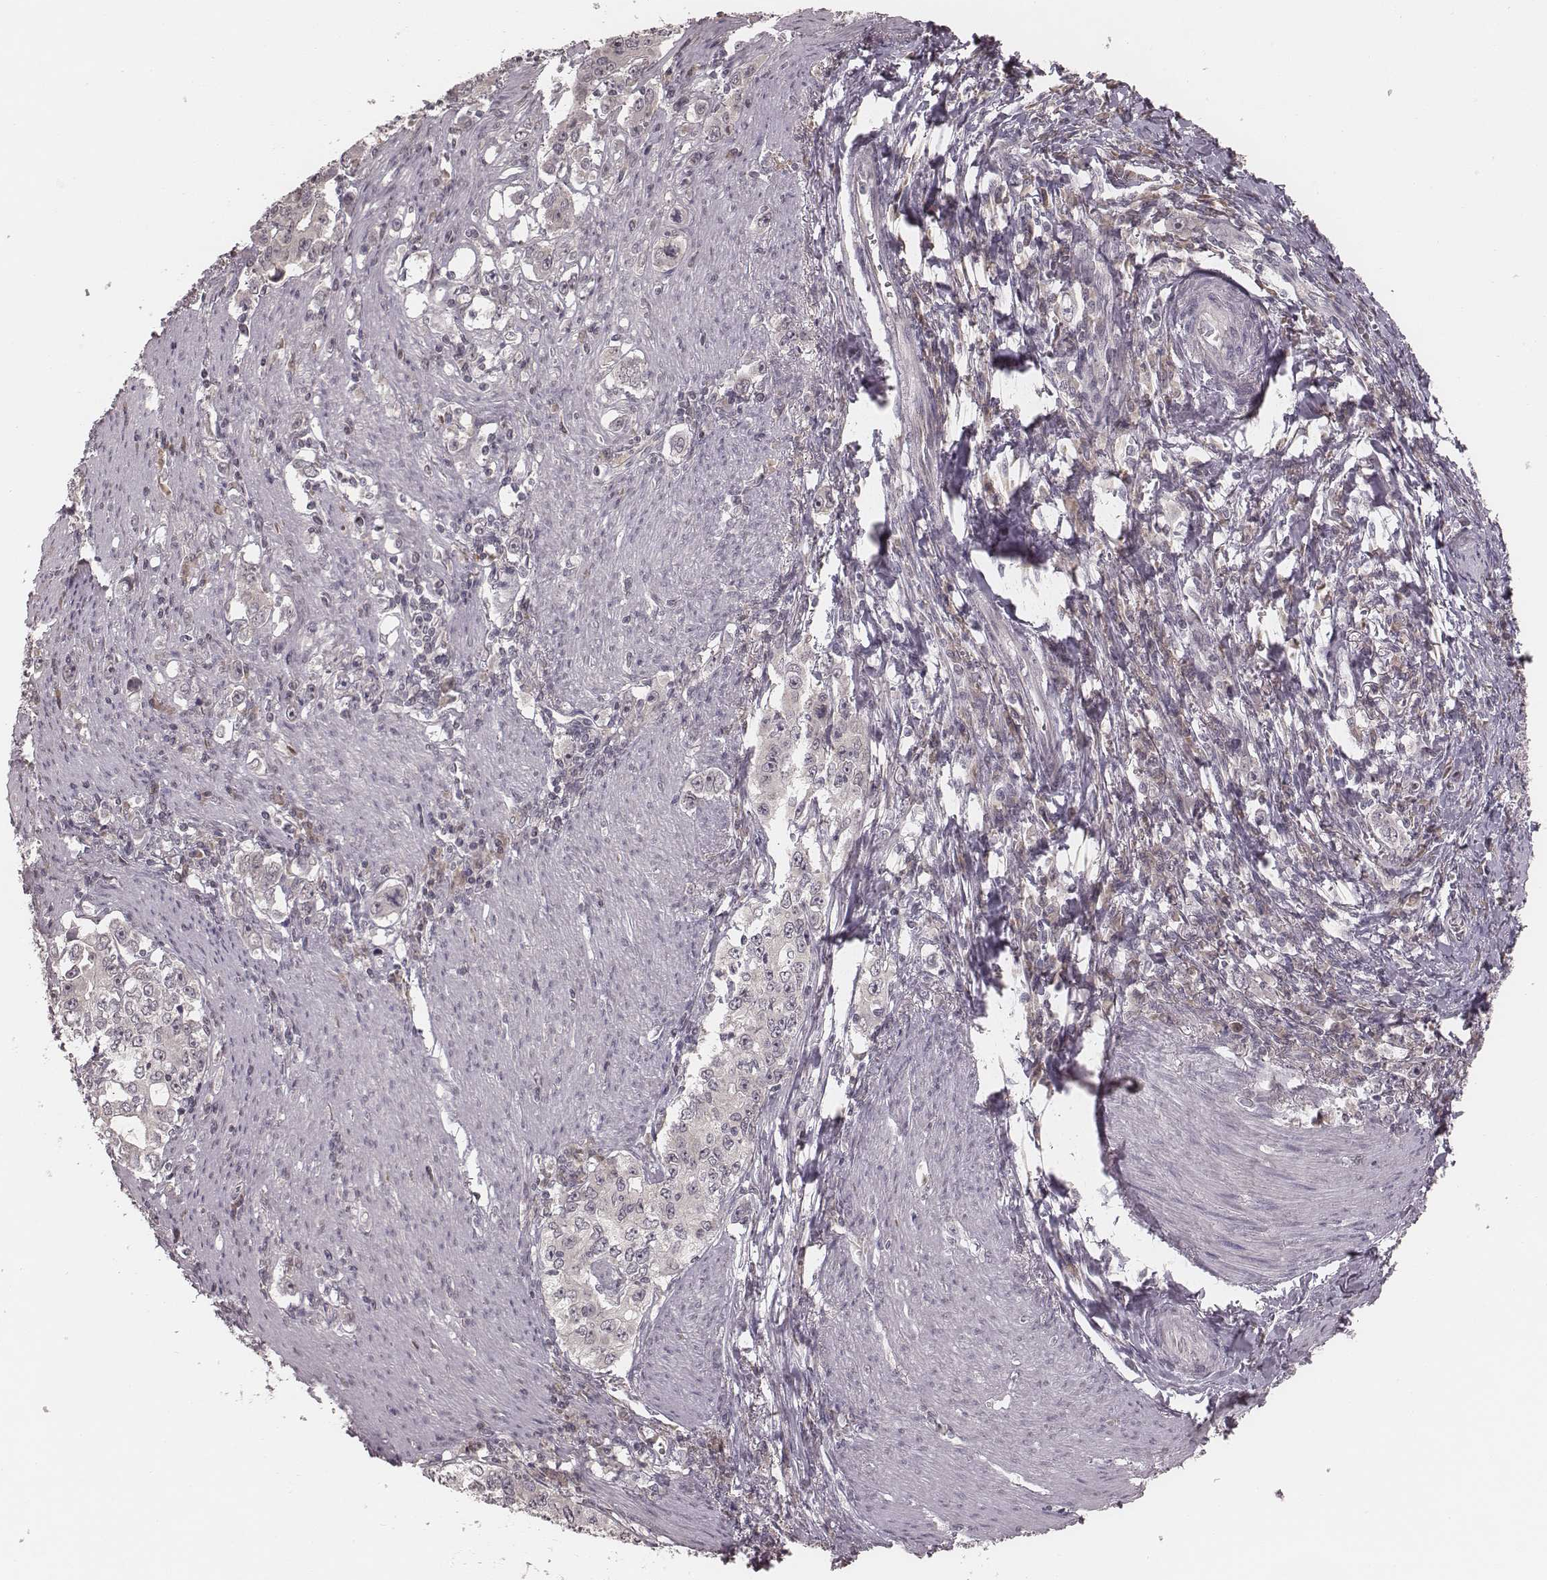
{"staining": {"intensity": "negative", "quantity": "none", "location": "none"}, "tissue": "stomach cancer", "cell_type": "Tumor cells", "image_type": "cancer", "snomed": [{"axis": "morphology", "description": "Adenocarcinoma, NOS"}, {"axis": "topography", "description": "Stomach, lower"}], "caption": "Immunohistochemical staining of adenocarcinoma (stomach) exhibits no significant expression in tumor cells. Nuclei are stained in blue.", "gene": "IL5", "patient": {"sex": "female", "age": 72}}